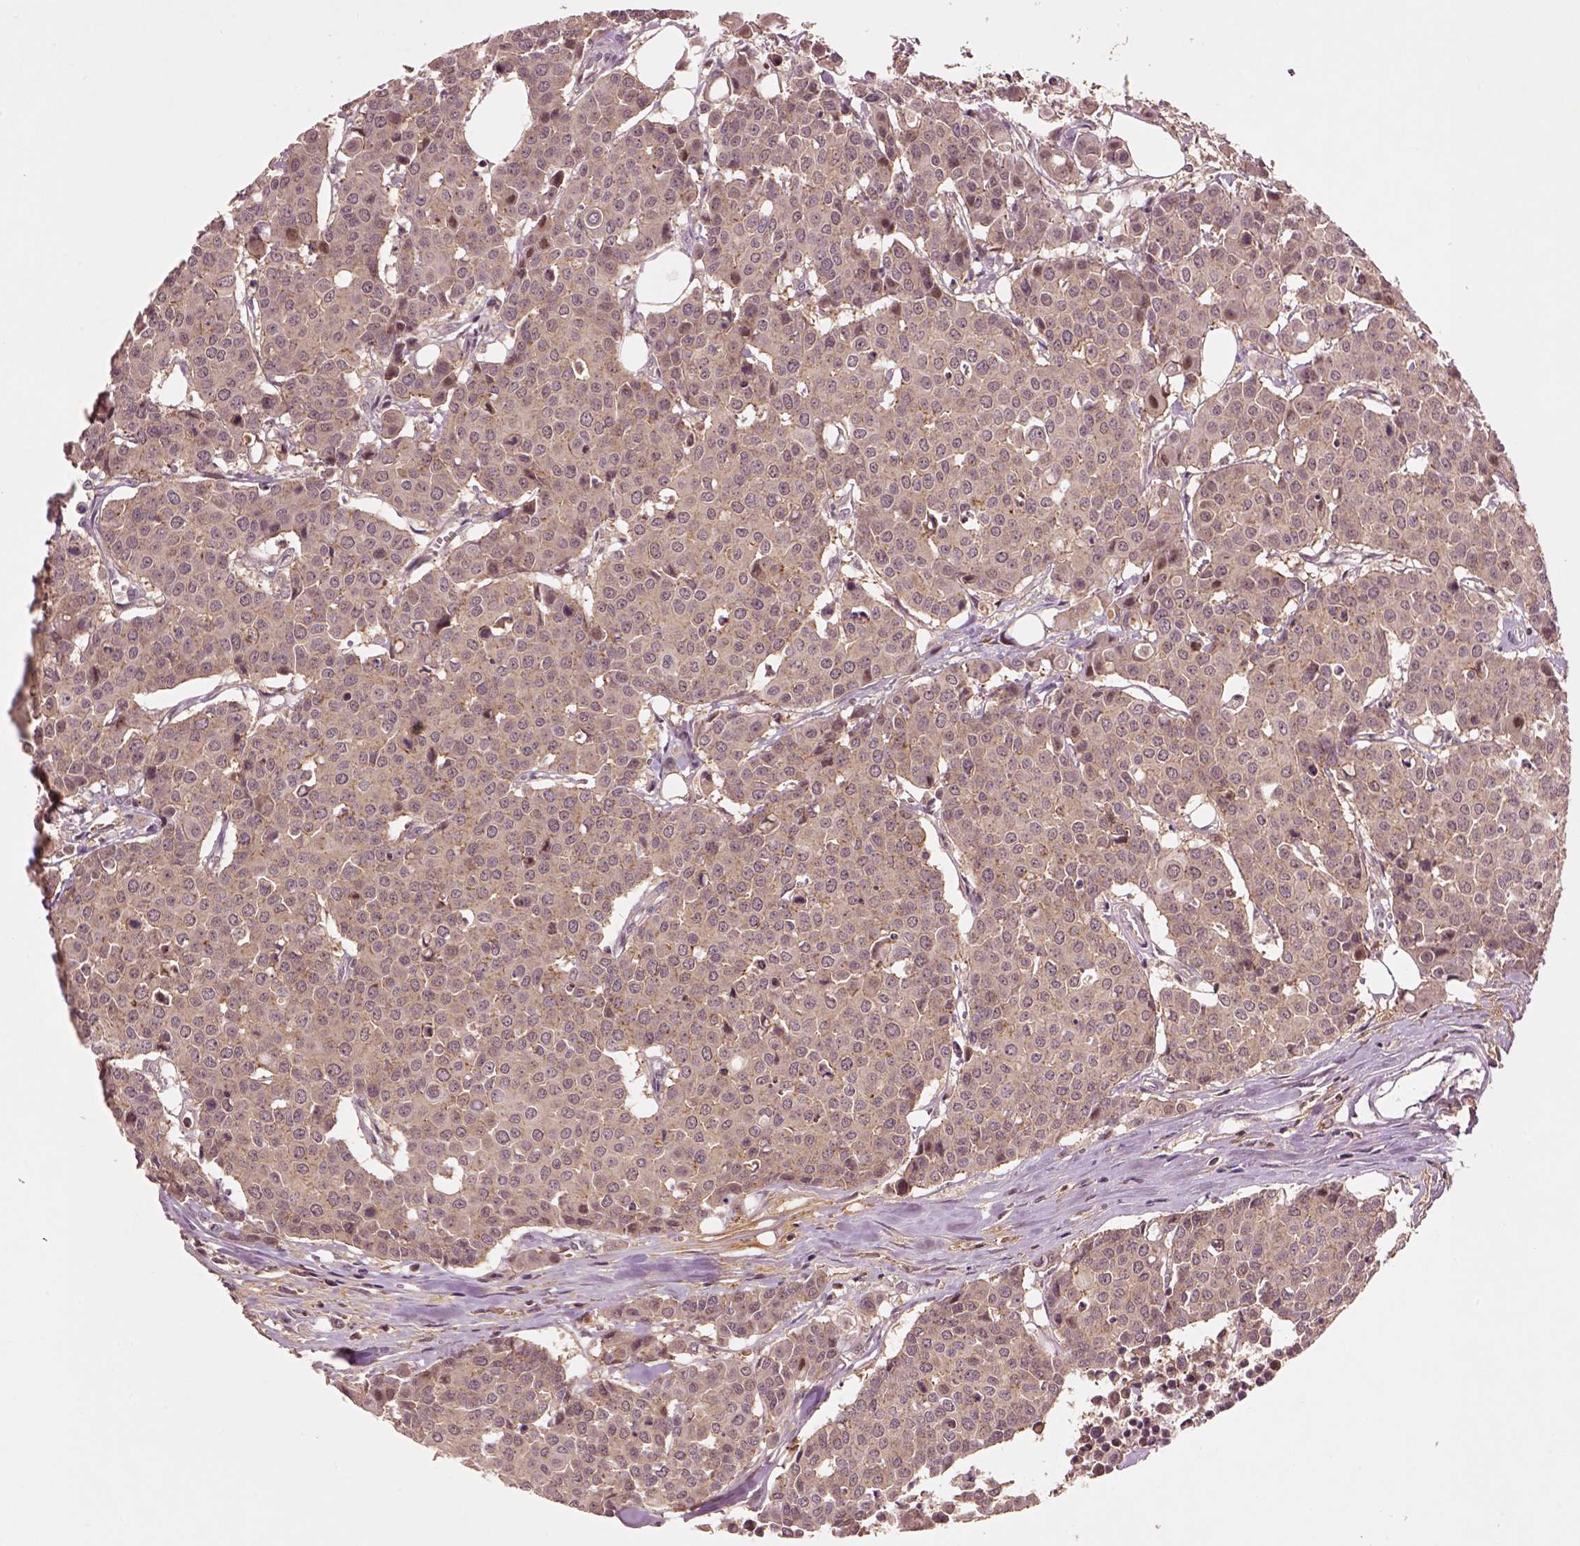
{"staining": {"intensity": "moderate", "quantity": ">75%", "location": "cytoplasmic/membranous"}, "tissue": "carcinoid", "cell_type": "Tumor cells", "image_type": "cancer", "snomed": [{"axis": "morphology", "description": "Carcinoid, malignant, NOS"}, {"axis": "topography", "description": "Colon"}], "caption": "An IHC photomicrograph of tumor tissue is shown. Protein staining in brown labels moderate cytoplasmic/membranous positivity in malignant carcinoid within tumor cells. The staining was performed using DAB (3,3'-diaminobenzidine), with brown indicating positive protein expression. Nuclei are stained blue with hematoxylin.", "gene": "MTHFS", "patient": {"sex": "male", "age": 81}}